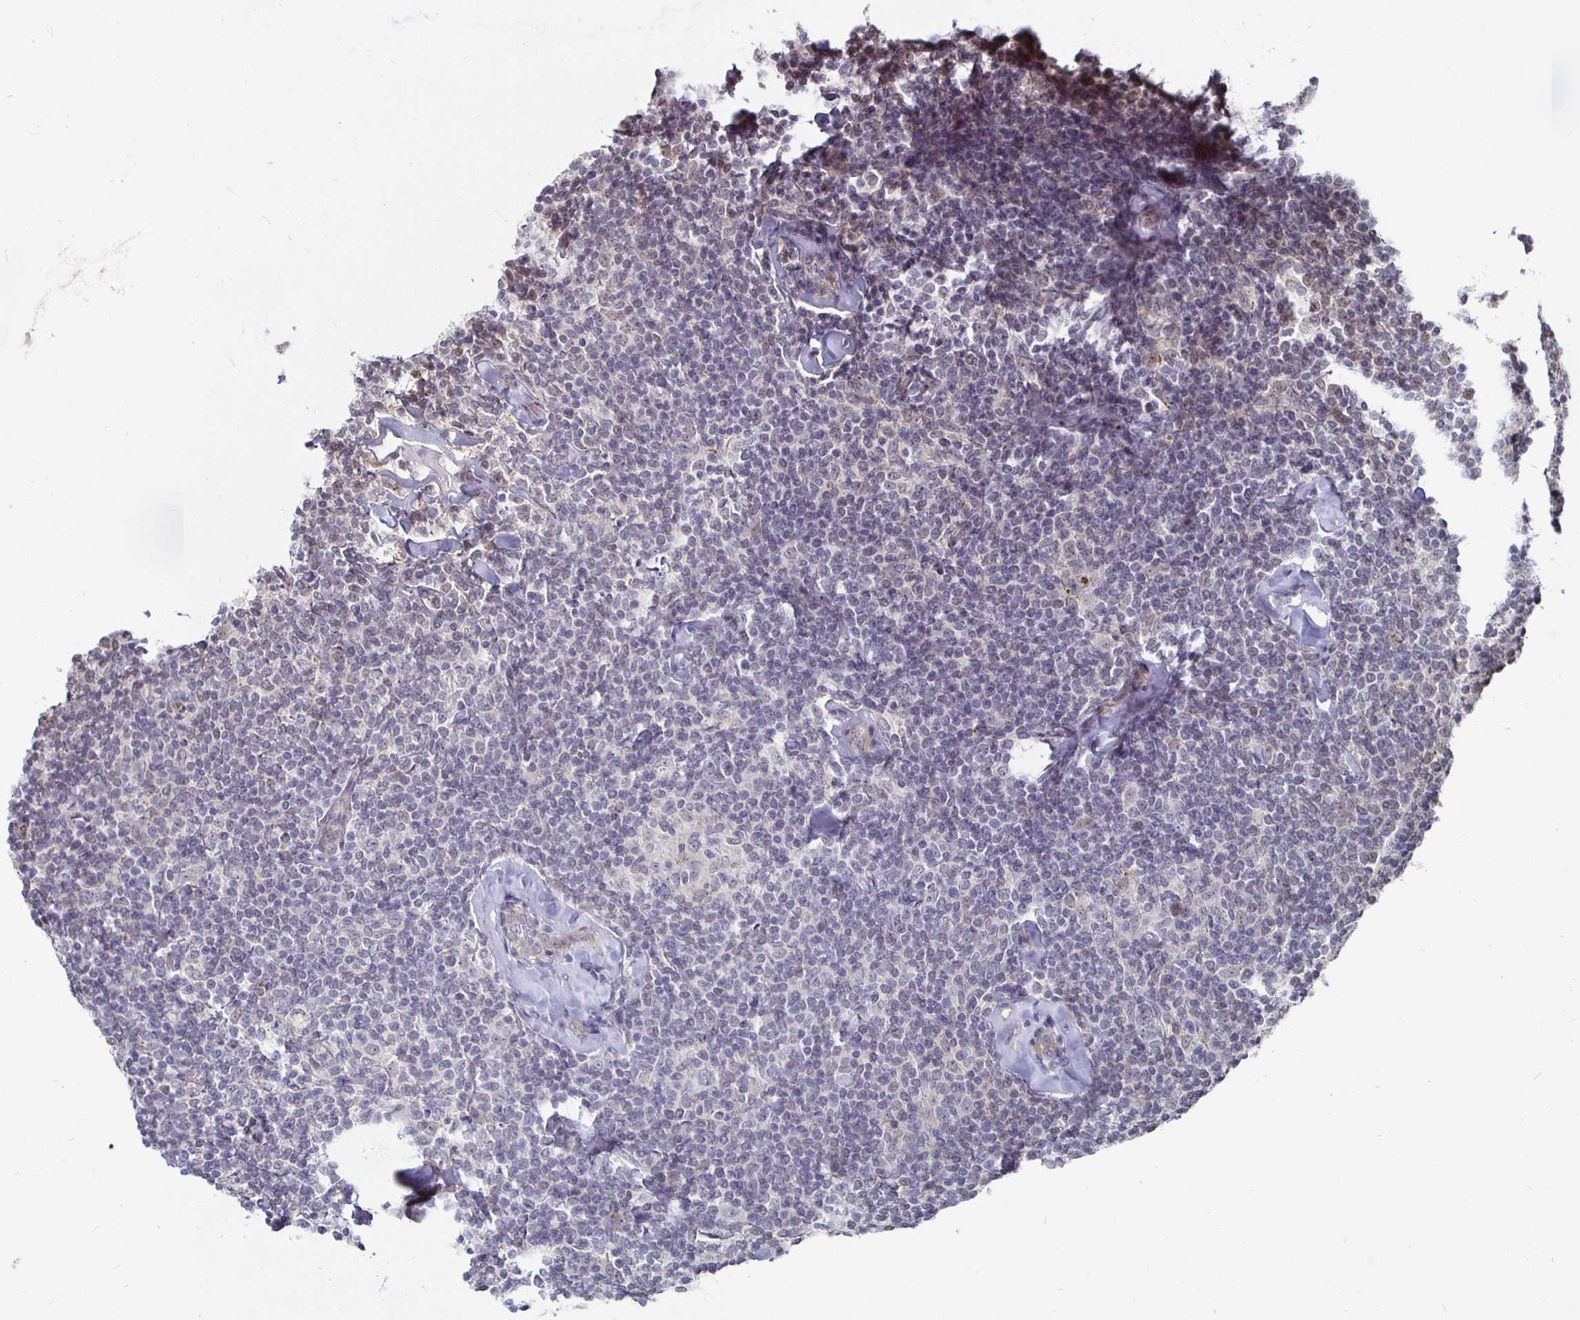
{"staining": {"intensity": "negative", "quantity": "none", "location": "none"}, "tissue": "lymphoma", "cell_type": "Tumor cells", "image_type": "cancer", "snomed": [{"axis": "morphology", "description": "Malignant lymphoma, non-Hodgkin's type, Low grade"}, {"axis": "topography", "description": "Lymph node"}], "caption": "Photomicrograph shows no significant protein positivity in tumor cells of lymphoma. (DAB (3,3'-diaminobenzidine) immunohistochemistry, high magnification).", "gene": "CAPN11", "patient": {"sex": "female", "age": 56}}